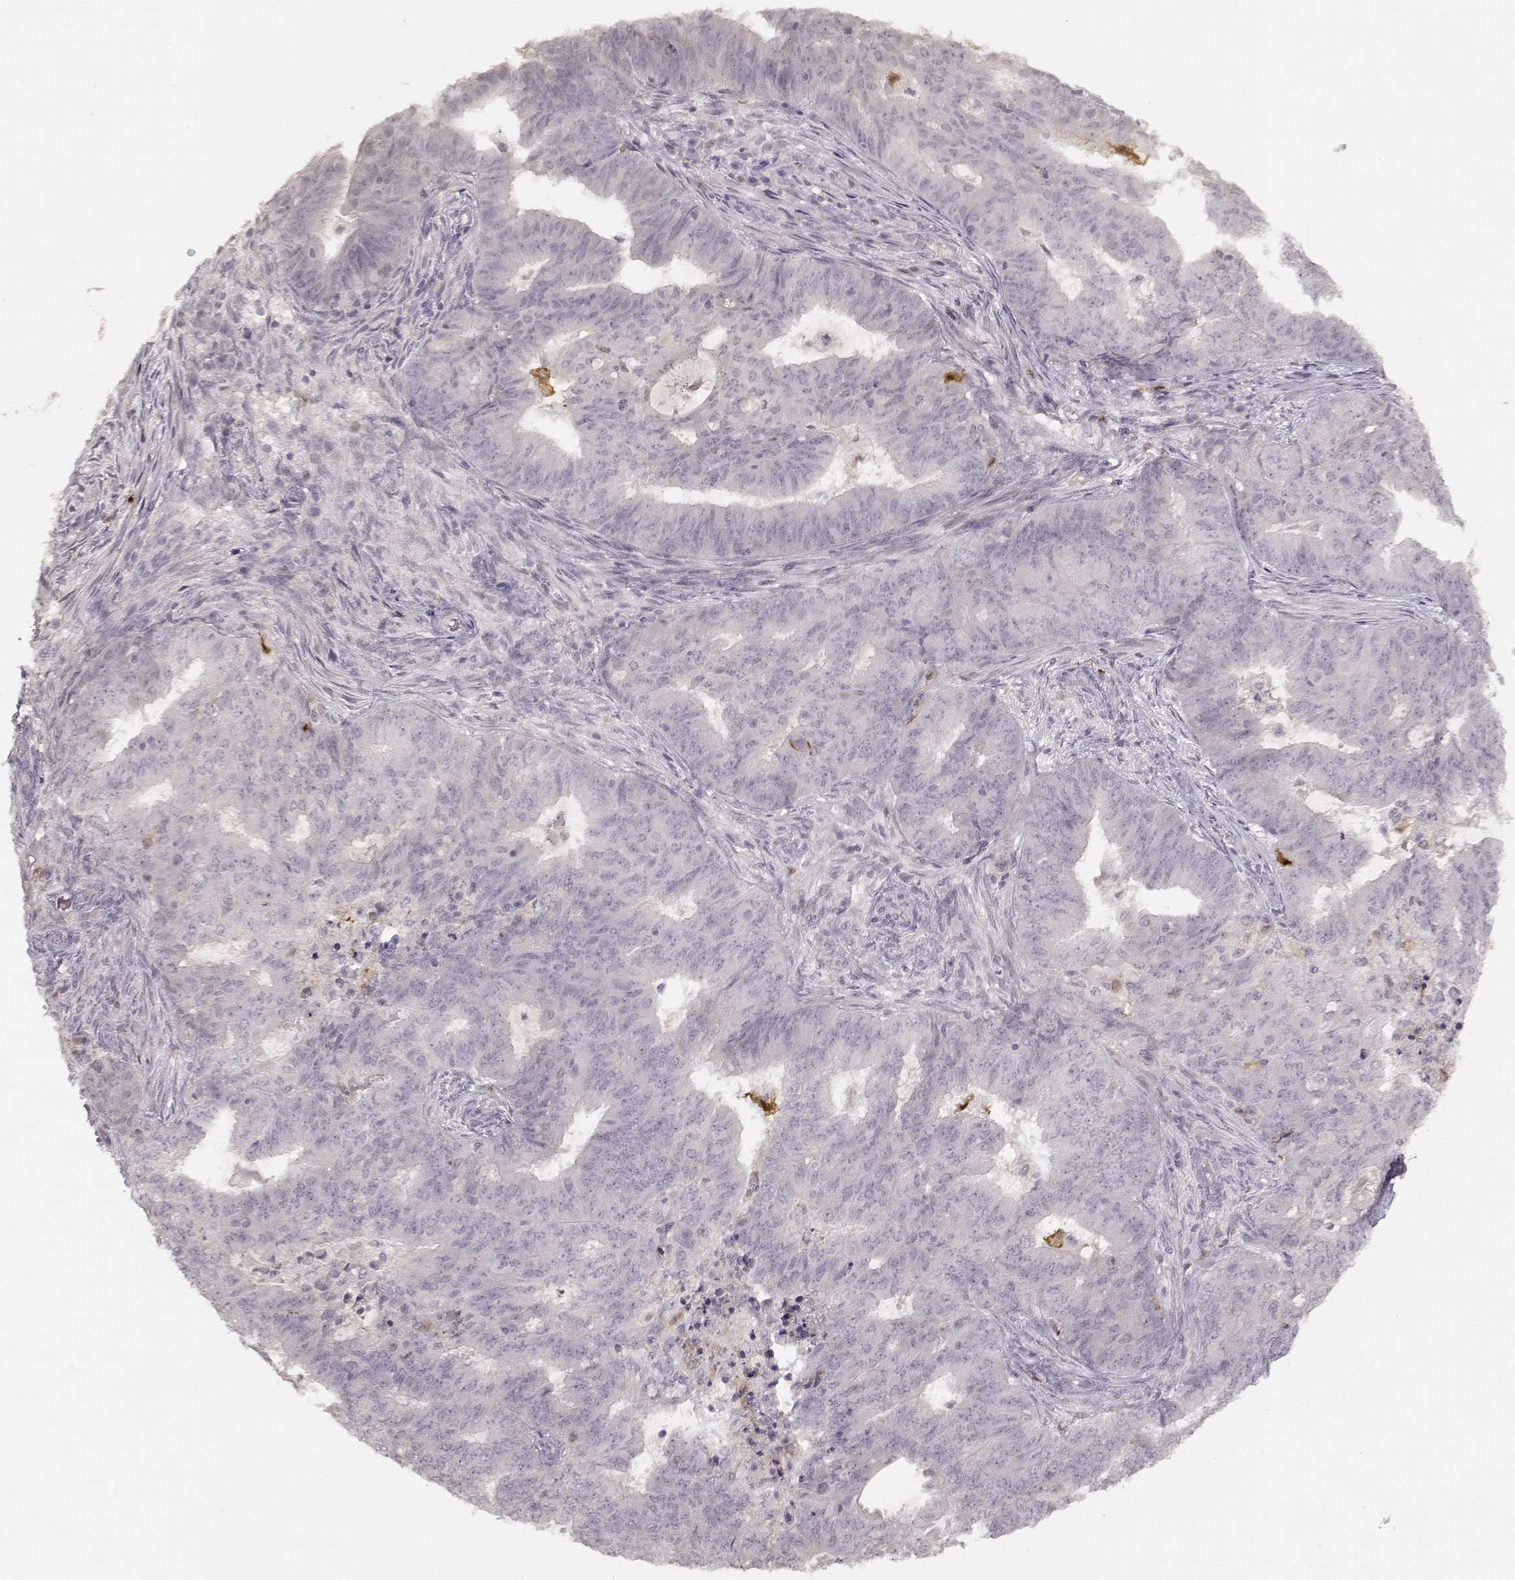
{"staining": {"intensity": "negative", "quantity": "none", "location": "none"}, "tissue": "endometrial cancer", "cell_type": "Tumor cells", "image_type": "cancer", "snomed": [{"axis": "morphology", "description": "Adenocarcinoma, NOS"}, {"axis": "topography", "description": "Endometrium"}], "caption": "This histopathology image is of endometrial adenocarcinoma stained with immunohistochemistry (IHC) to label a protein in brown with the nuclei are counter-stained blue. There is no staining in tumor cells.", "gene": "S100B", "patient": {"sex": "female", "age": 62}}